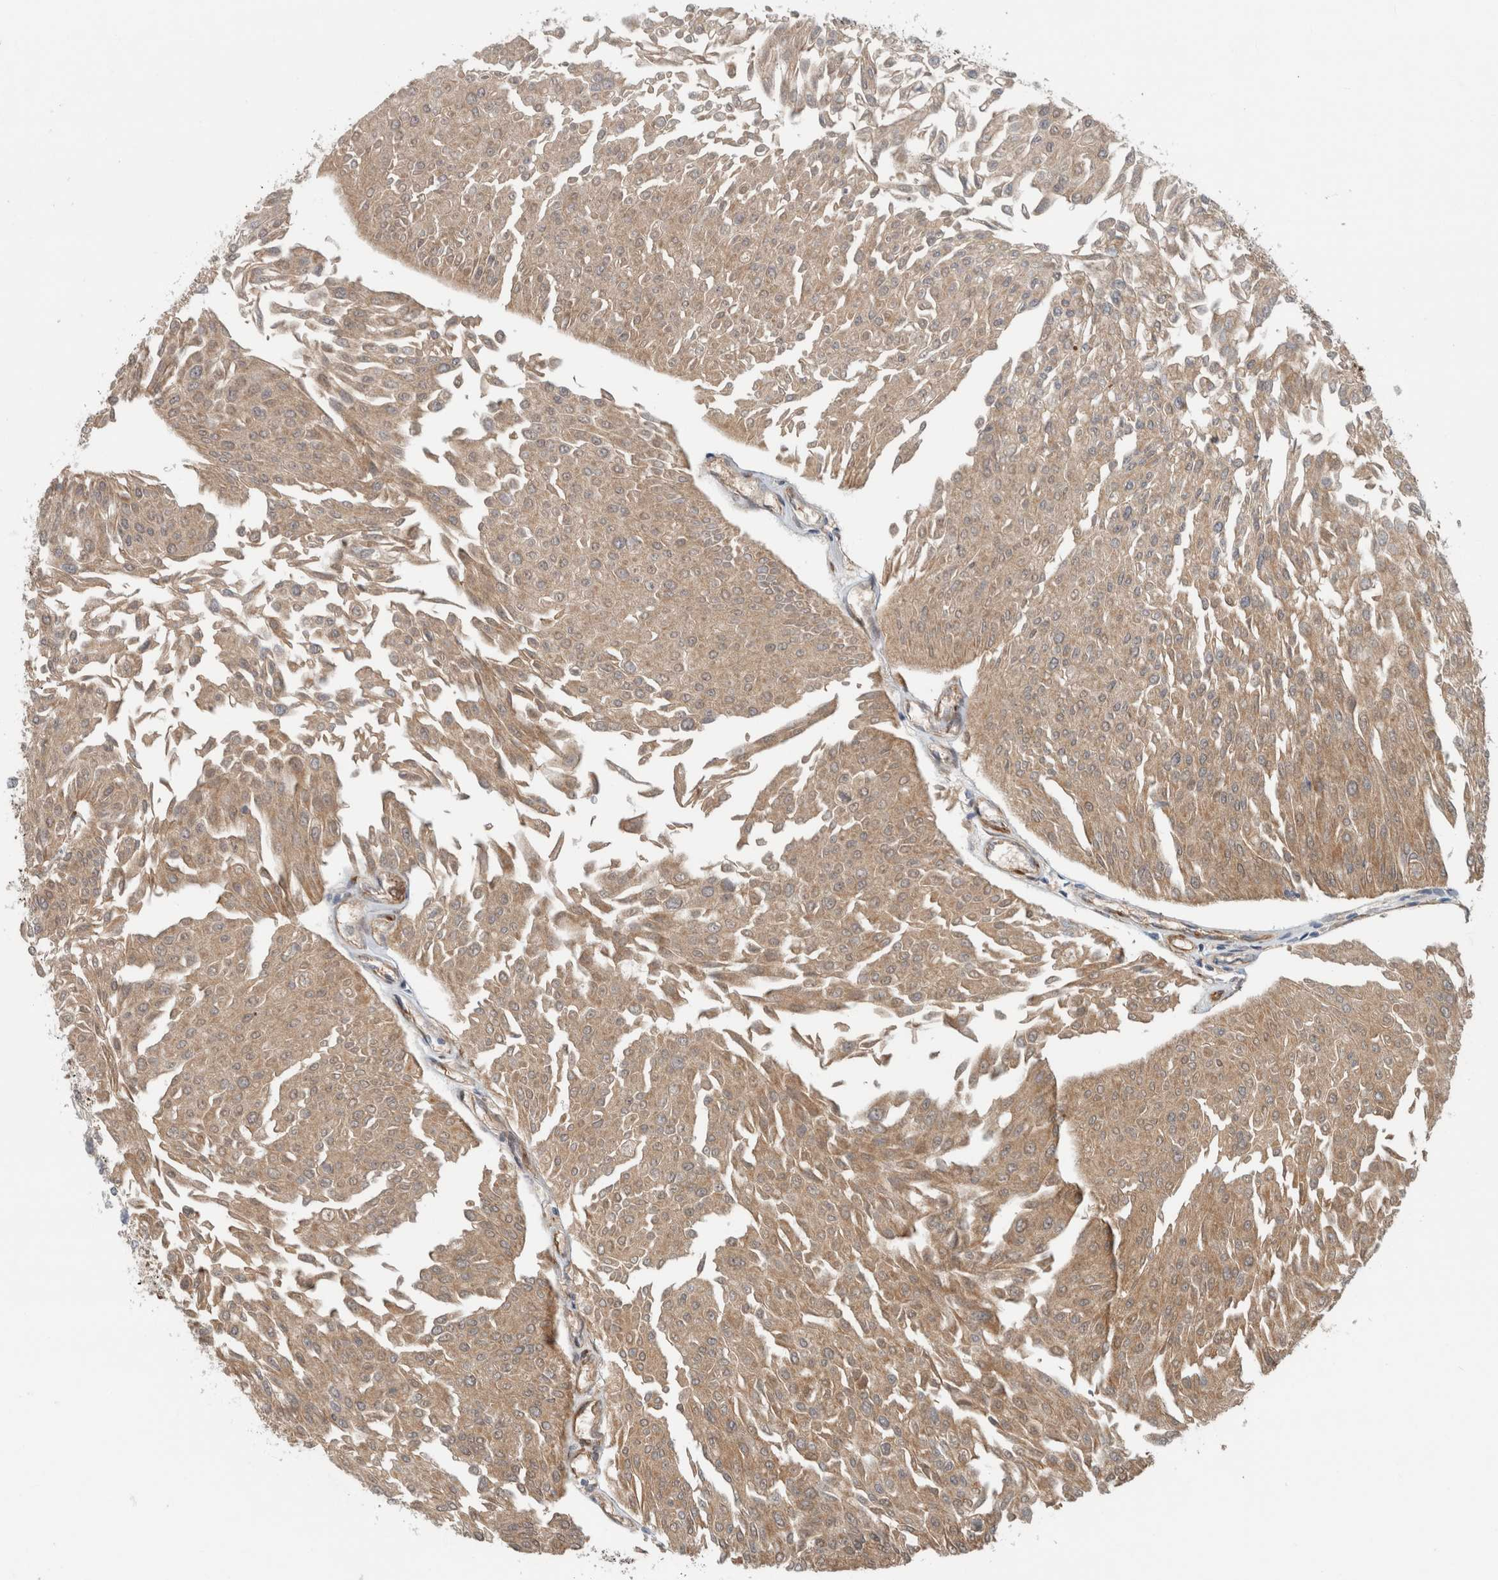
{"staining": {"intensity": "weak", "quantity": ">75%", "location": "cytoplasmic/membranous"}, "tissue": "urothelial cancer", "cell_type": "Tumor cells", "image_type": "cancer", "snomed": [{"axis": "morphology", "description": "Urothelial carcinoma, Low grade"}, {"axis": "topography", "description": "Urinary bladder"}], "caption": "Immunohistochemical staining of urothelial carcinoma (low-grade) exhibits low levels of weak cytoplasmic/membranous staining in about >75% of tumor cells.", "gene": "FN1", "patient": {"sex": "male", "age": 67}}